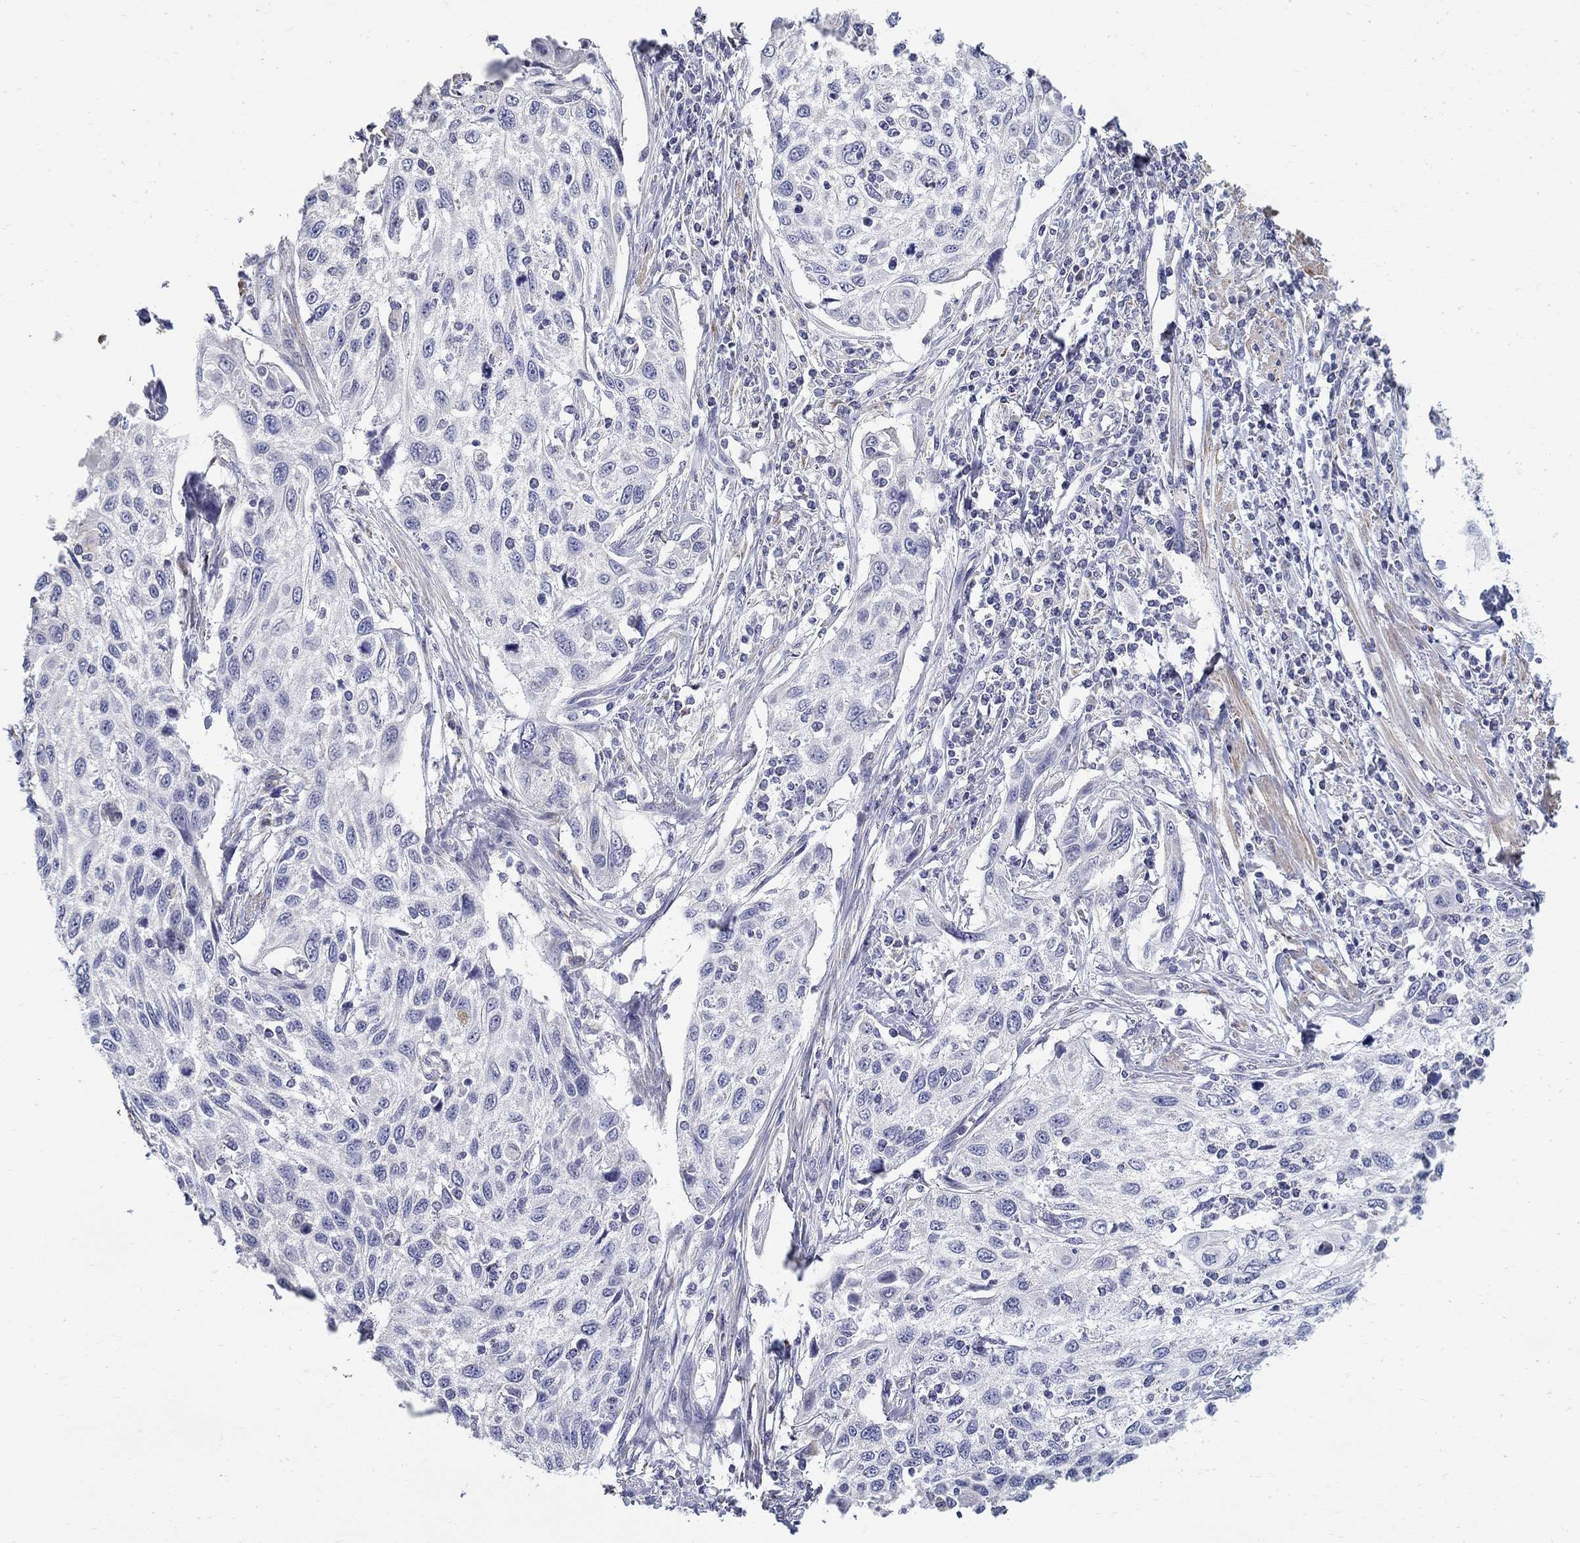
{"staining": {"intensity": "negative", "quantity": "none", "location": "none"}, "tissue": "cervical cancer", "cell_type": "Tumor cells", "image_type": "cancer", "snomed": [{"axis": "morphology", "description": "Squamous cell carcinoma, NOS"}, {"axis": "topography", "description": "Cervix"}], "caption": "Squamous cell carcinoma (cervical) was stained to show a protein in brown. There is no significant positivity in tumor cells.", "gene": "ABCA4", "patient": {"sex": "female", "age": 70}}